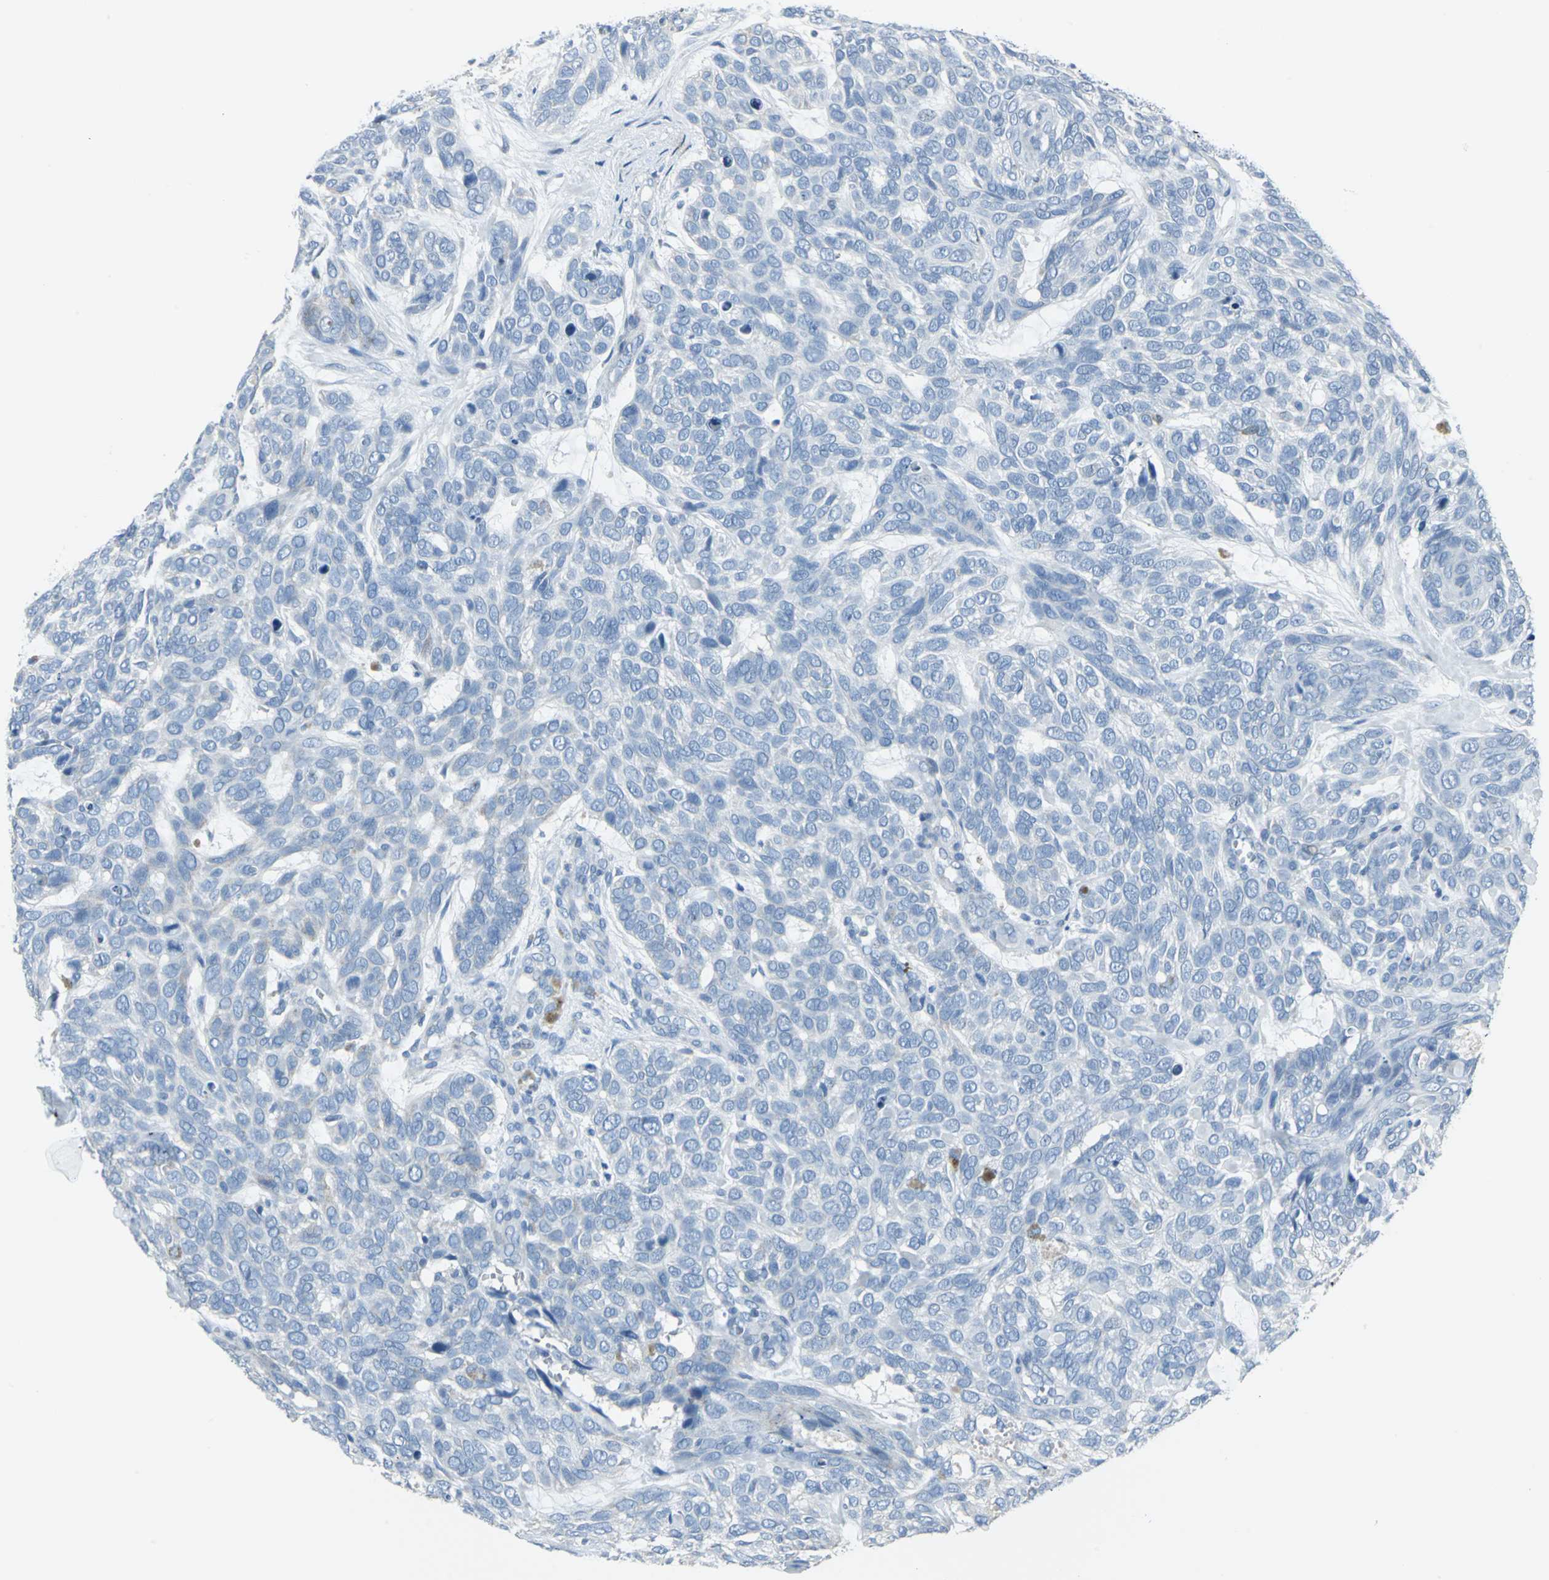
{"staining": {"intensity": "negative", "quantity": "none", "location": "none"}, "tissue": "skin cancer", "cell_type": "Tumor cells", "image_type": "cancer", "snomed": [{"axis": "morphology", "description": "Basal cell carcinoma"}, {"axis": "topography", "description": "Skin"}], "caption": "A photomicrograph of basal cell carcinoma (skin) stained for a protein demonstrates no brown staining in tumor cells.", "gene": "DNAI2", "patient": {"sex": "male", "age": 87}}